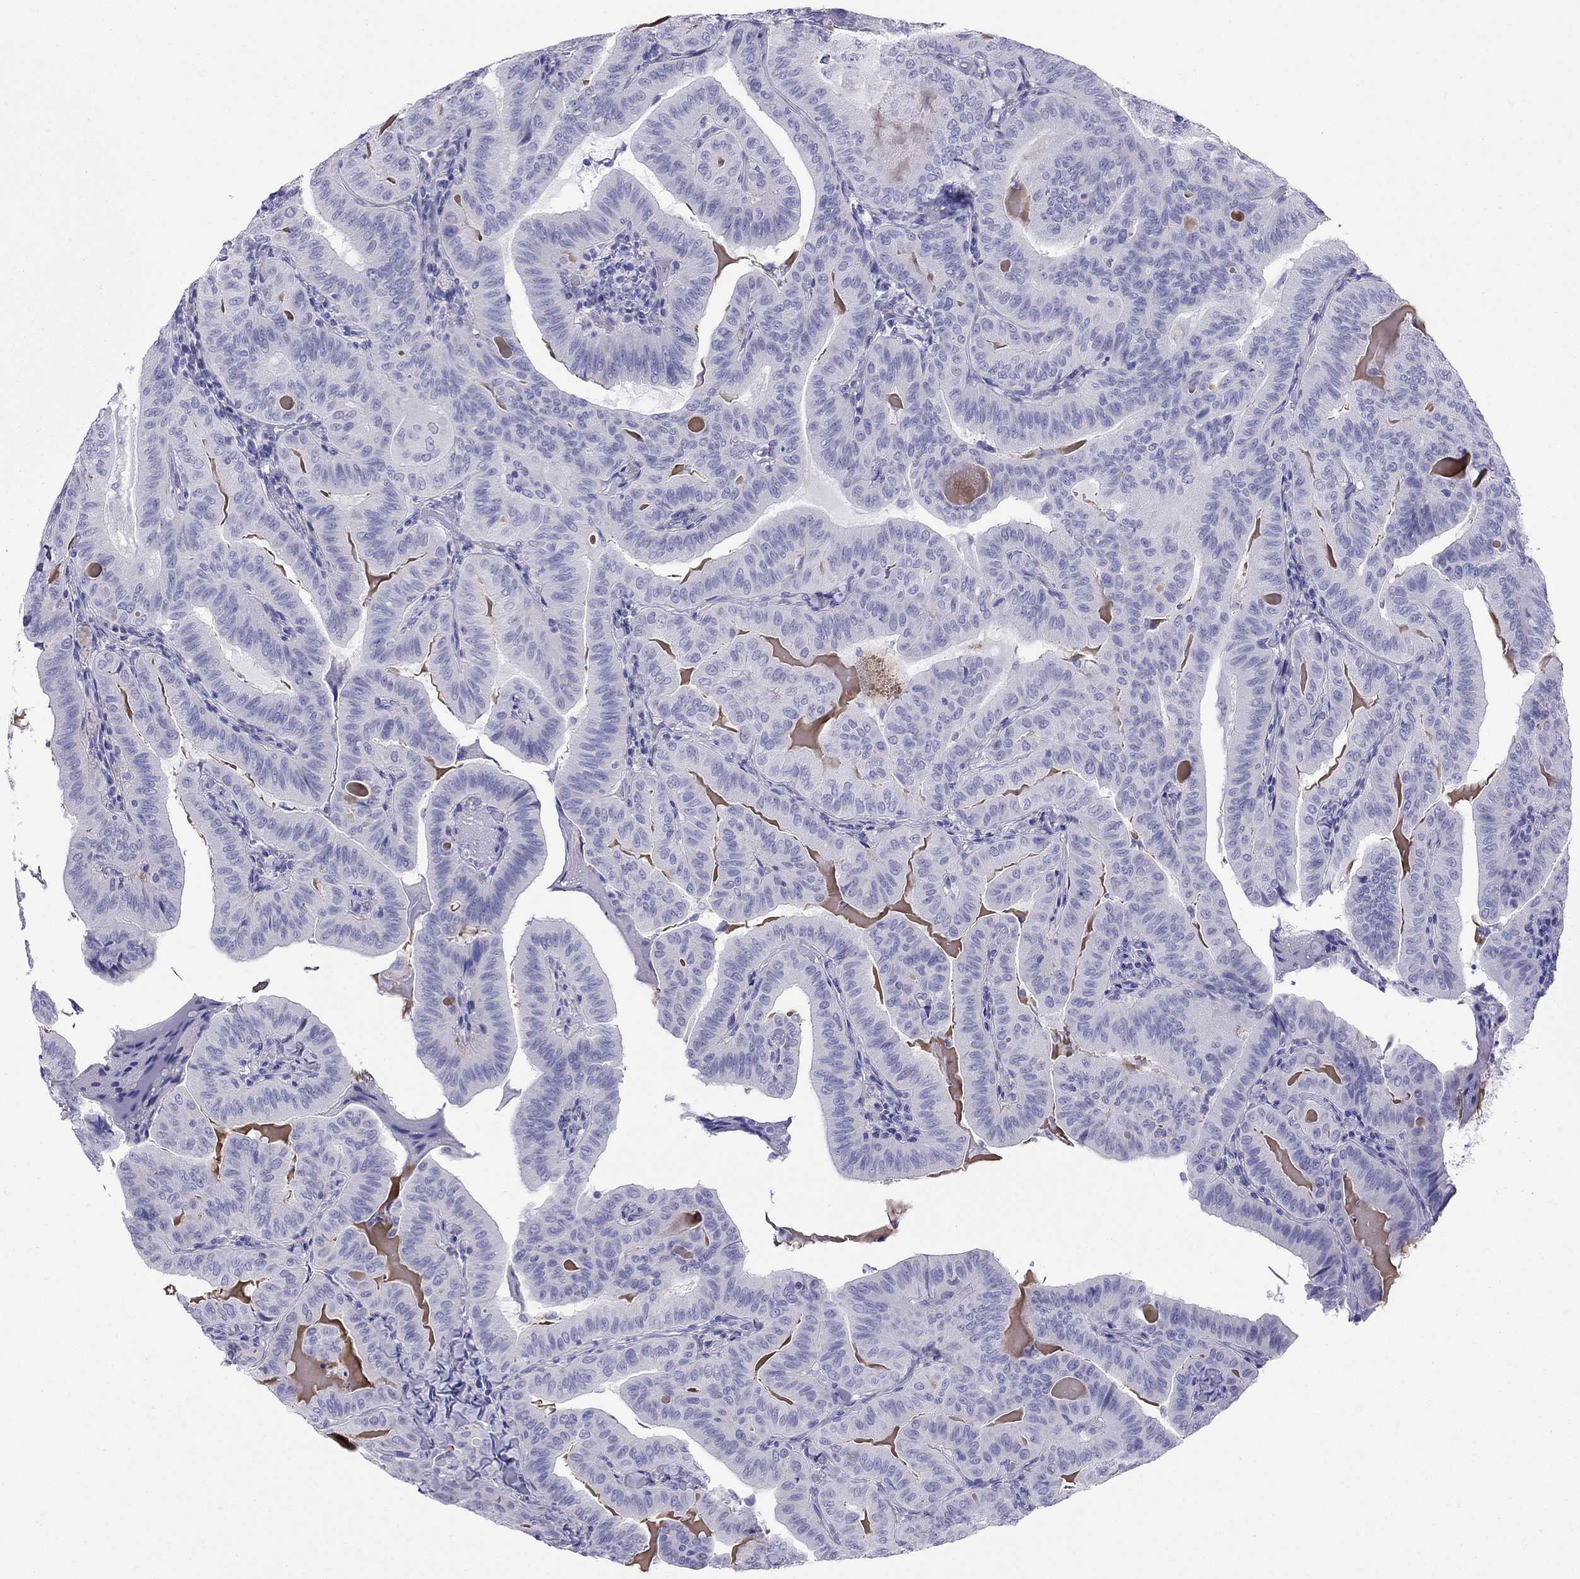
{"staining": {"intensity": "negative", "quantity": "none", "location": "none"}, "tissue": "thyroid cancer", "cell_type": "Tumor cells", "image_type": "cancer", "snomed": [{"axis": "morphology", "description": "Papillary adenocarcinoma, NOS"}, {"axis": "topography", "description": "Thyroid gland"}], "caption": "Immunohistochemistry (IHC) histopathology image of neoplastic tissue: thyroid cancer (papillary adenocarcinoma) stained with DAB (3,3'-diaminobenzidine) demonstrates no significant protein positivity in tumor cells.", "gene": "GRIA2", "patient": {"sex": "female", "age": 68}}